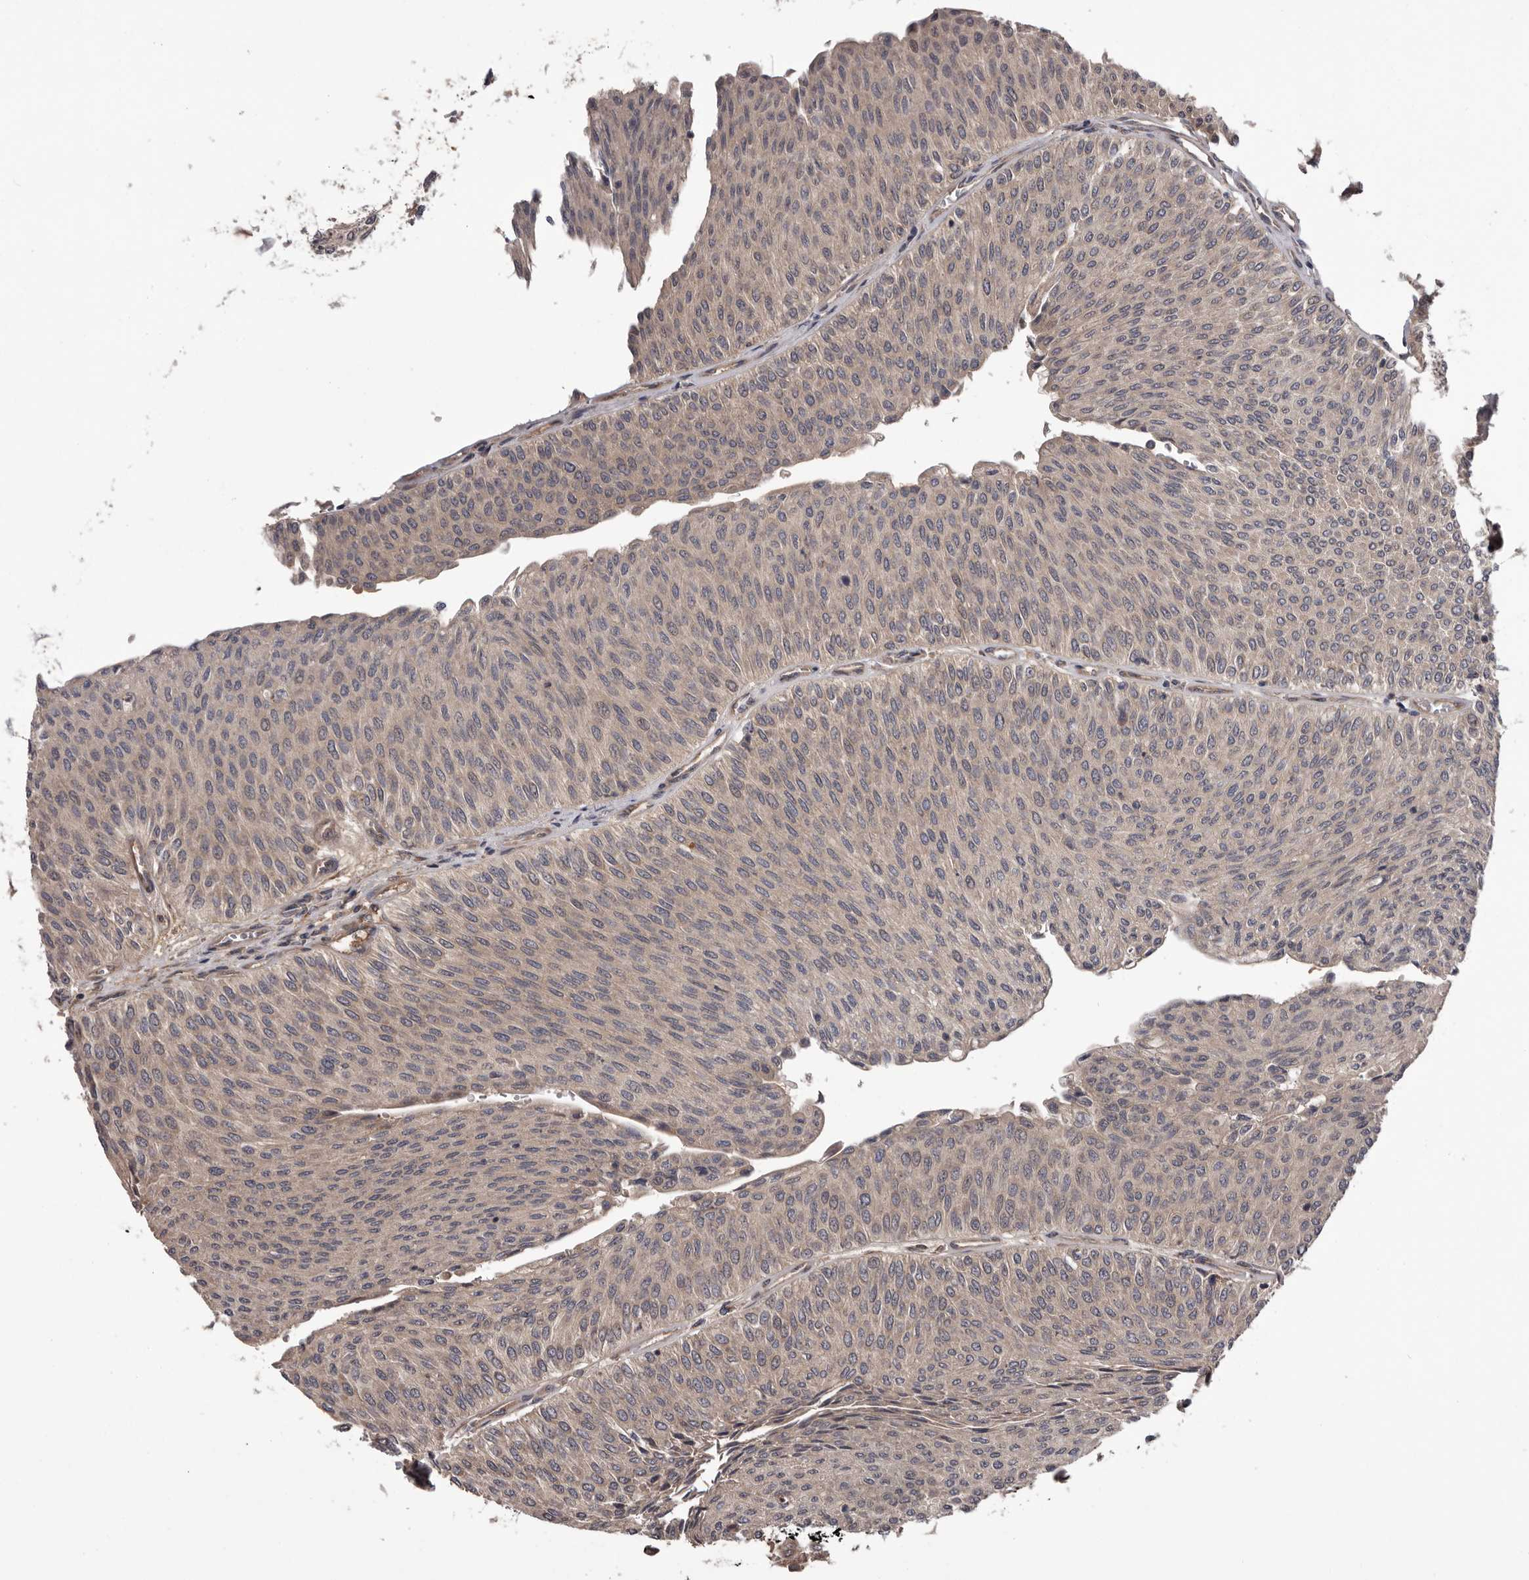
{"staining": {"intensity": "negative", "quantity": "none", "location": "none"}, "tissue": "urothelial cancer", "cell_type": "Tumor cells", "image_type": "cancer", "snomed": [{"axis": "morphology", "description": "Urothelial carcinoma, Low grade"}, {"axis": "topography", "description": "Urinary bladder"}], "caption": "The IHC photomicrograph has no significant positivity in tumor cells of low-grade urothelial carcinoma tissue.", "gene": "PRKD1", "patient": {"sex": "male", "age": 78}}